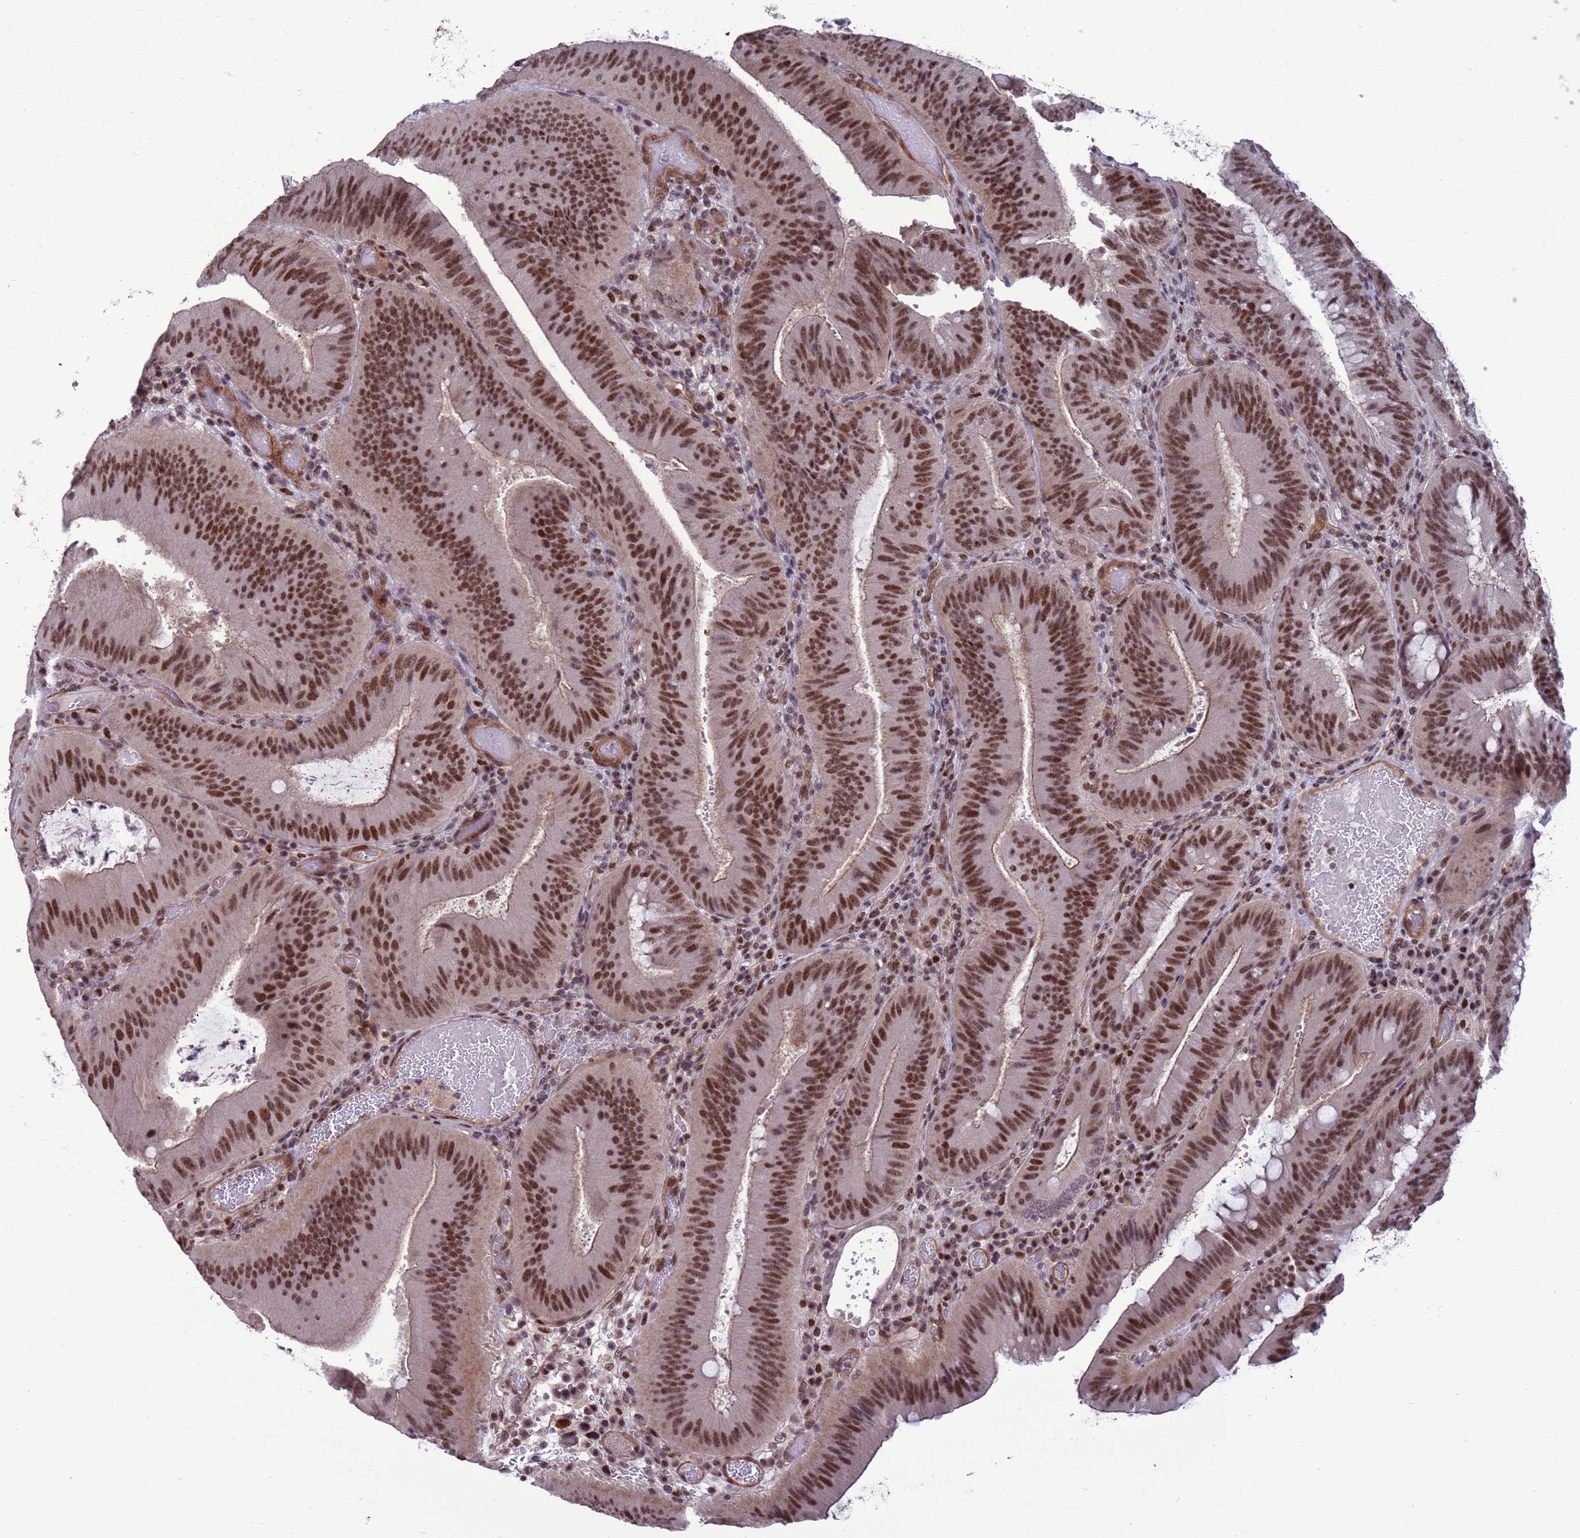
{"staining": {"intensity": "strong", "quantity": ">75%", "location": "nuclear"}, "tissue": "colorectal cancer", "cell_type": "Tumor cells", "image_type": "cancer", "snomed": [{"axis": "morphology", "description": "Adenocarcinoma, NOS"}, {"axis": "topography", "description": "Colon"}], "caption": "Tumor cells demonstrate high levels of strong nuclear expression in approximately >75% of cells in adenocarcinoma (colorectal).", "gene": "NSL1", "patient": {"sex": "female", "age": 43}}